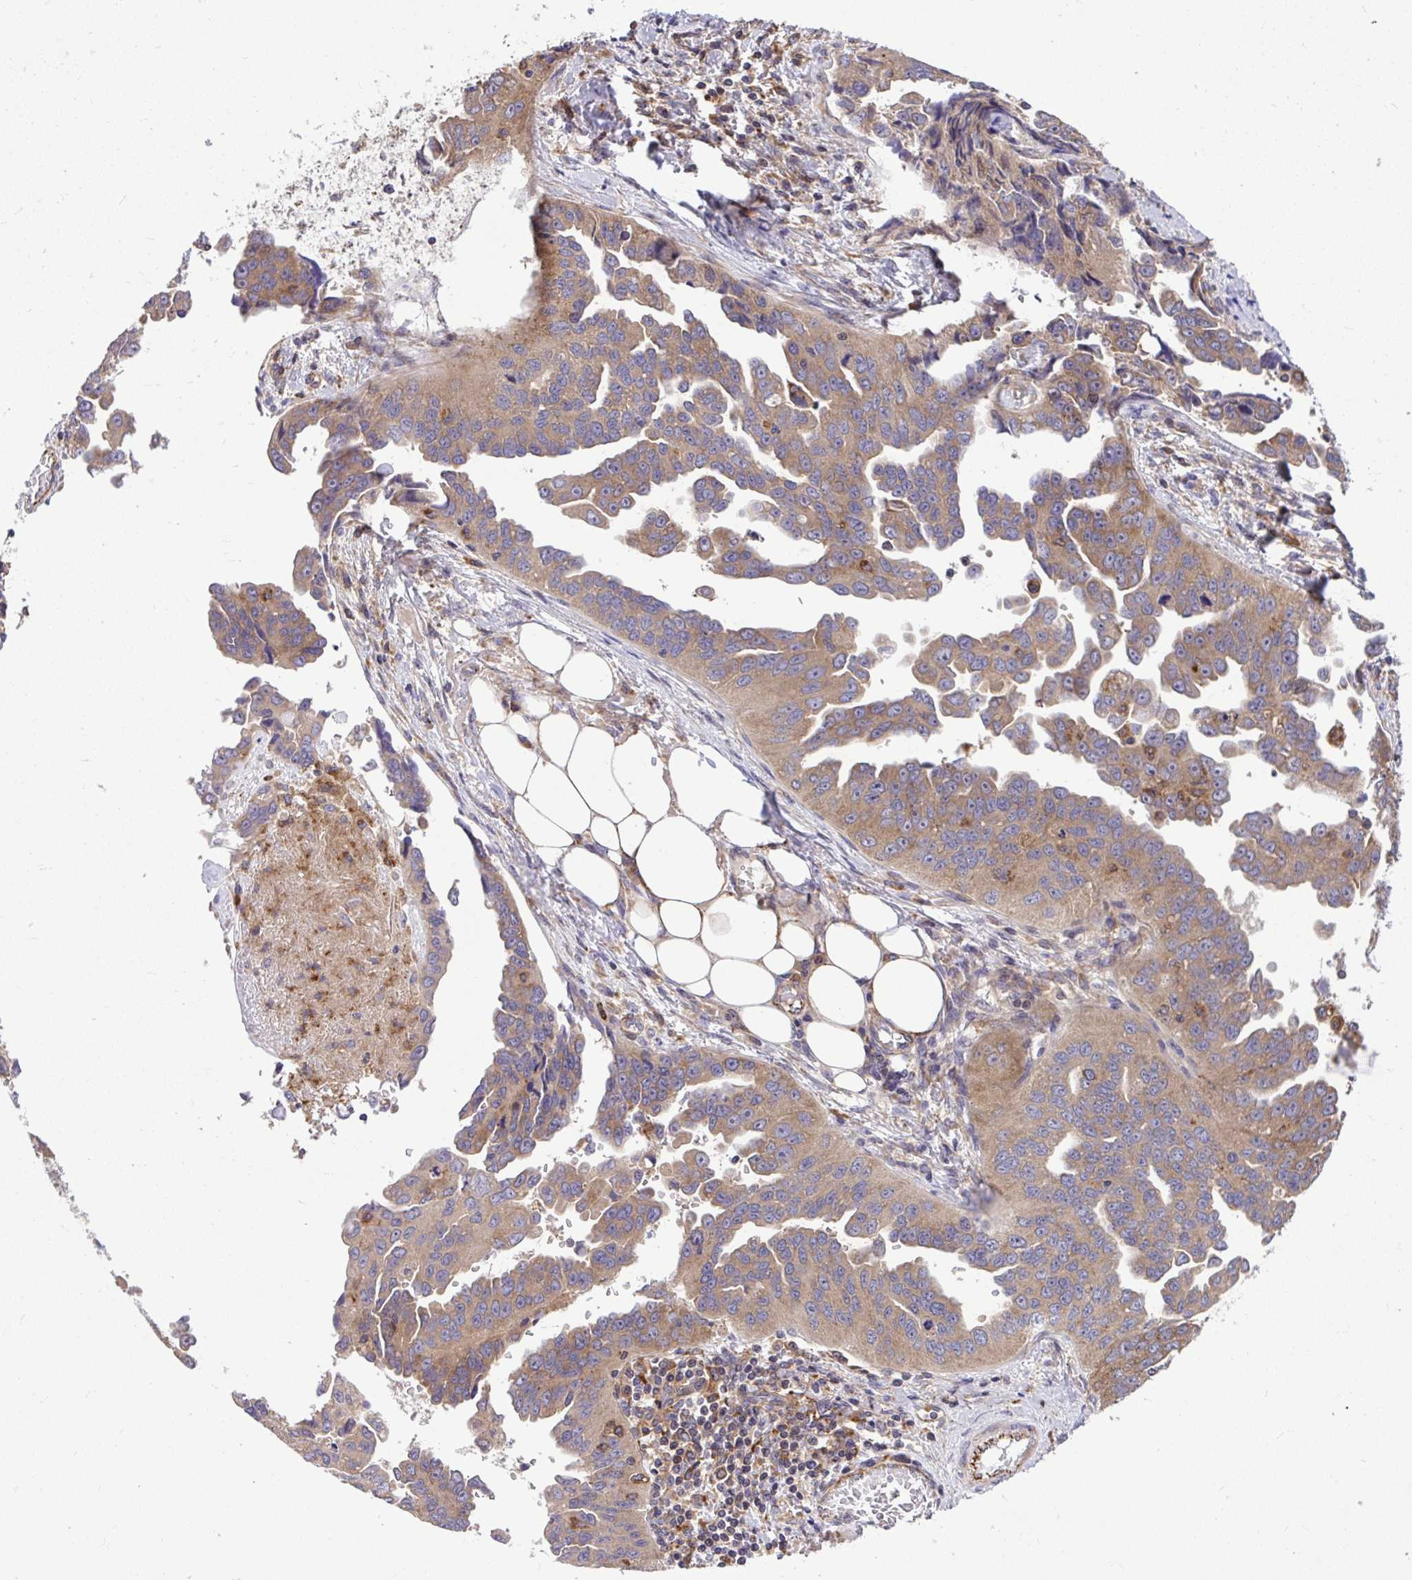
{"staining": {"intensity": "weak", "quantity": ">75%", "location": "cytoplasmic/membranous"}, "tissue": "ovarian cancer", "cell_type": "Tumor cells", "image_type": "cancer", "snomed": [{"axis": "morphology", "description": "Cystadenocarcinoma, serous, NOS"}, {"axis": "topography", "description": "Ovary"}], "caption": "Protein staining demonstrates weak cytoplasmic/membranous expression in approximately >75% of tumor cells in ovarian cancer (serous cystadenocarcinoma). The protein of interest is shown in brown color, while the nuclei are stained blue.", "gene": "PAIP2", "patient": {"sex": "female", "age": 75}}